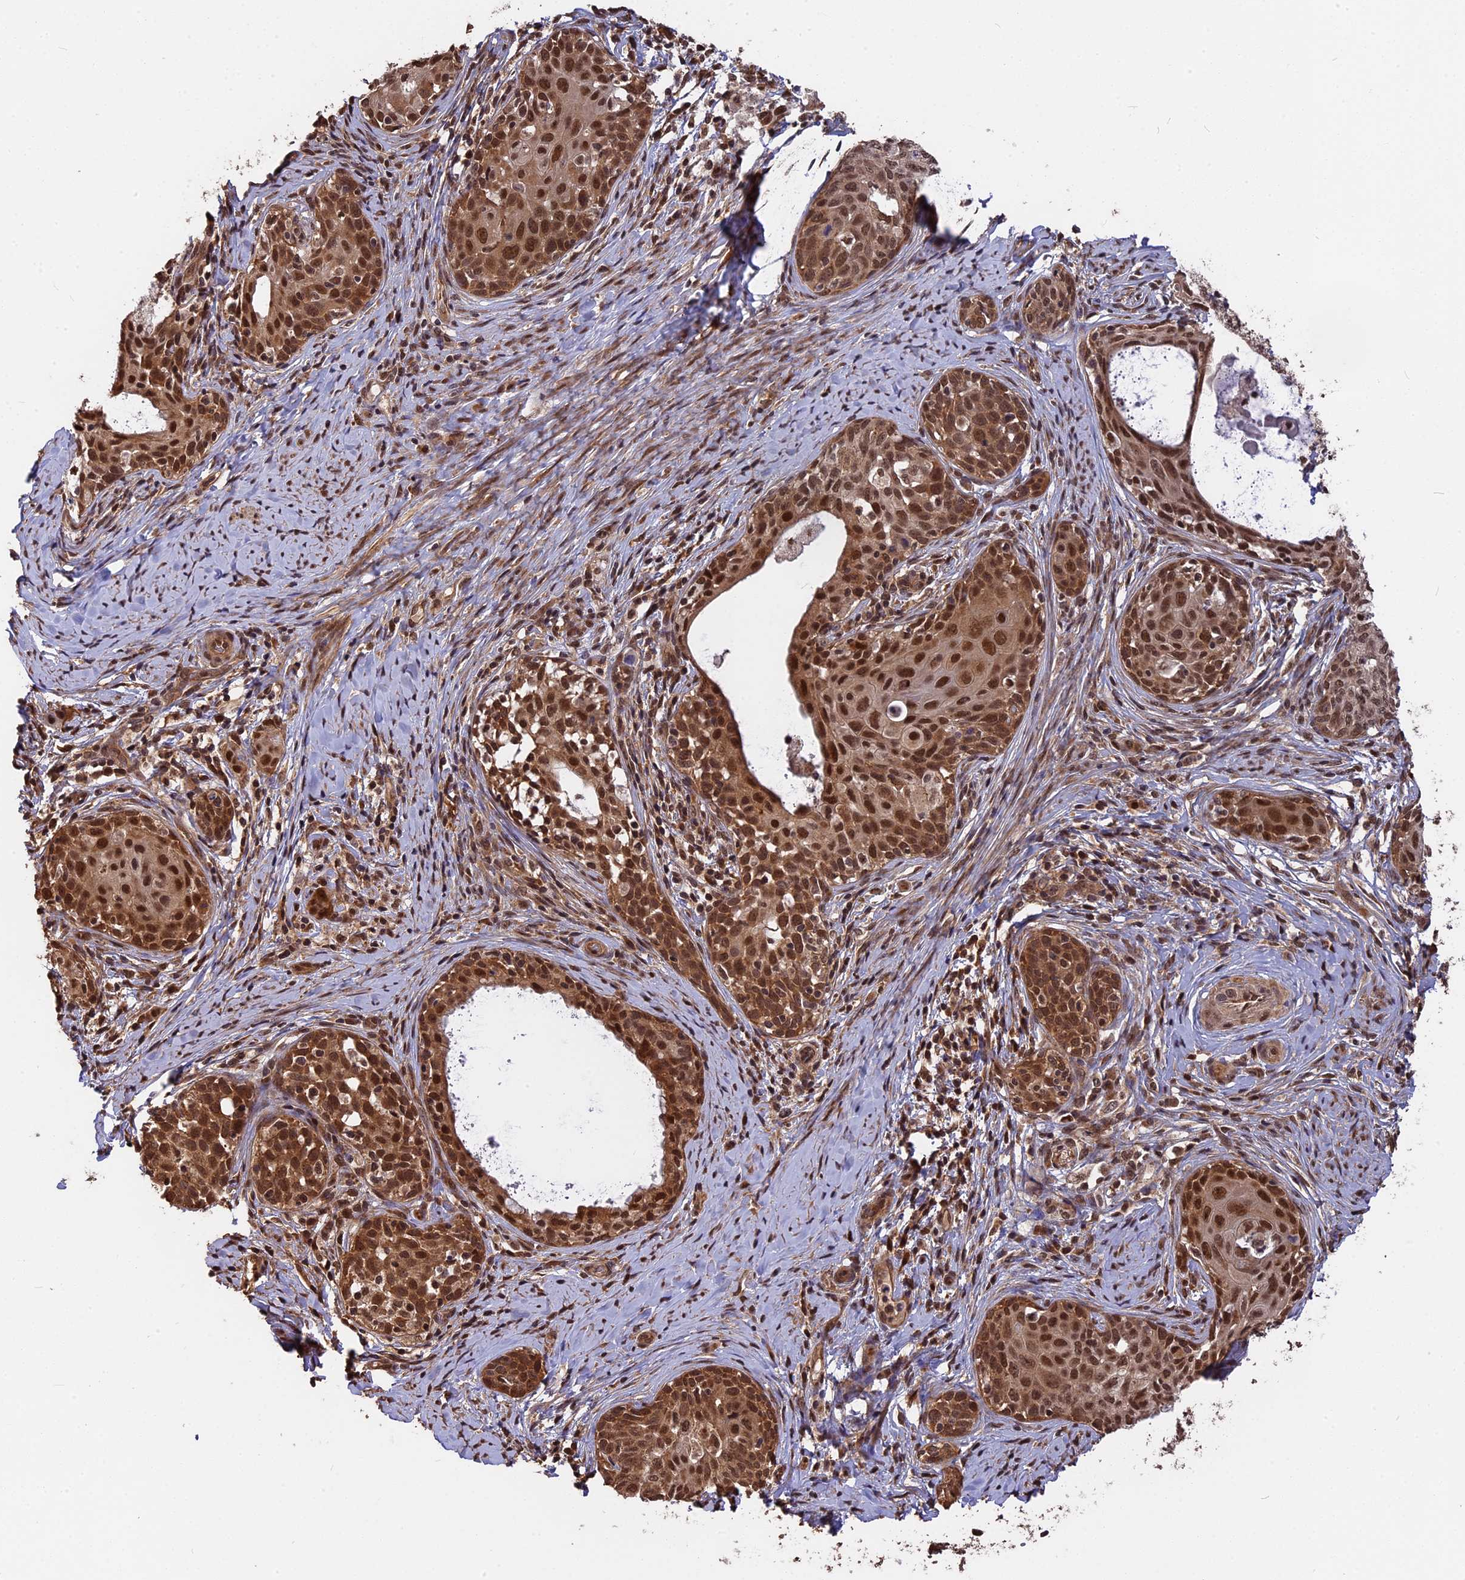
{"staining": {"intensity": "strong", "quantity": ">75%", "location": "cytoplasmic/membranous,nuclear"}, "tissue": "cervical cancer", "cell_type": "Tumor cells", "image_type": "cancer", "snomed": [{"axis": "morphology", "description": "Squamous cell carcinoma, NOS"}, {"axis": "morphology", "description": "Adenocarcinoma, NOS"}, {"axis": "topography", "description": "Cervix"}], "caption": "Protein expression analysis of cervical cancer (adenocarcinoma) exhibits strong cytoplasmic/membranous and nuclear expression in approximately >75% of tumor cells.", "gene": "ADRM1", "patient": {"sex": "female", "age": 52}}